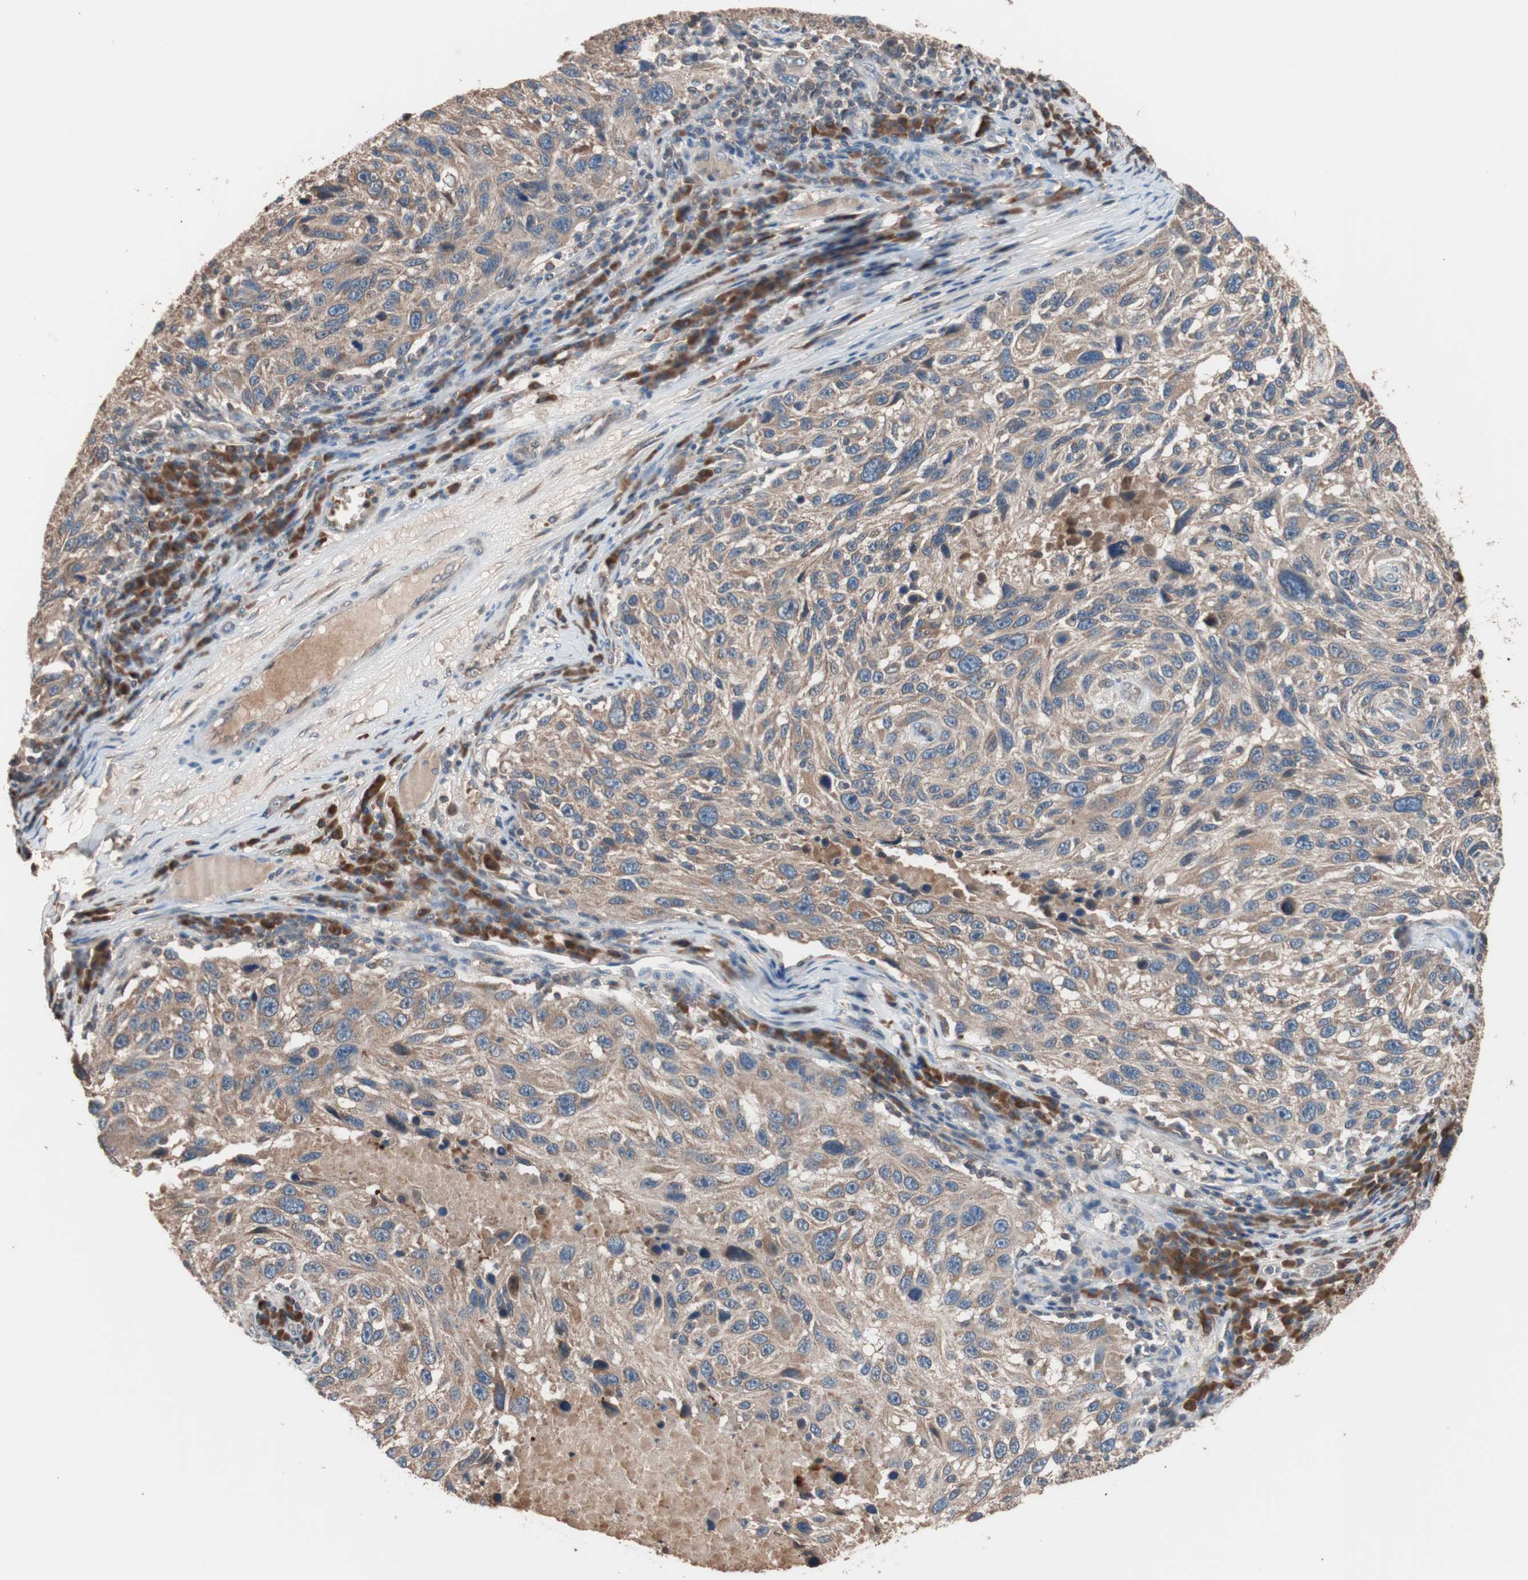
{"staining": {"intensity": "moderate", "quantity": ">75%", "location": "cytoplasmic/membranous"}, "tissue": "melanoma", "cell_type": "Tumor cells", "image_type": "cancer", "snomed": [{"axis": "morphology", "description": "Malignant melanoma, NOS"}, {"axis": "topography", "description": "Skin"}], "caption": "Protein expression by IHC reveals moderate cytoplasmic/membranous expression in approximately >75% of tumor cells in melanoma.", "gene": "GLYCTK", "patient": {"sex": "male", "age": 53}}